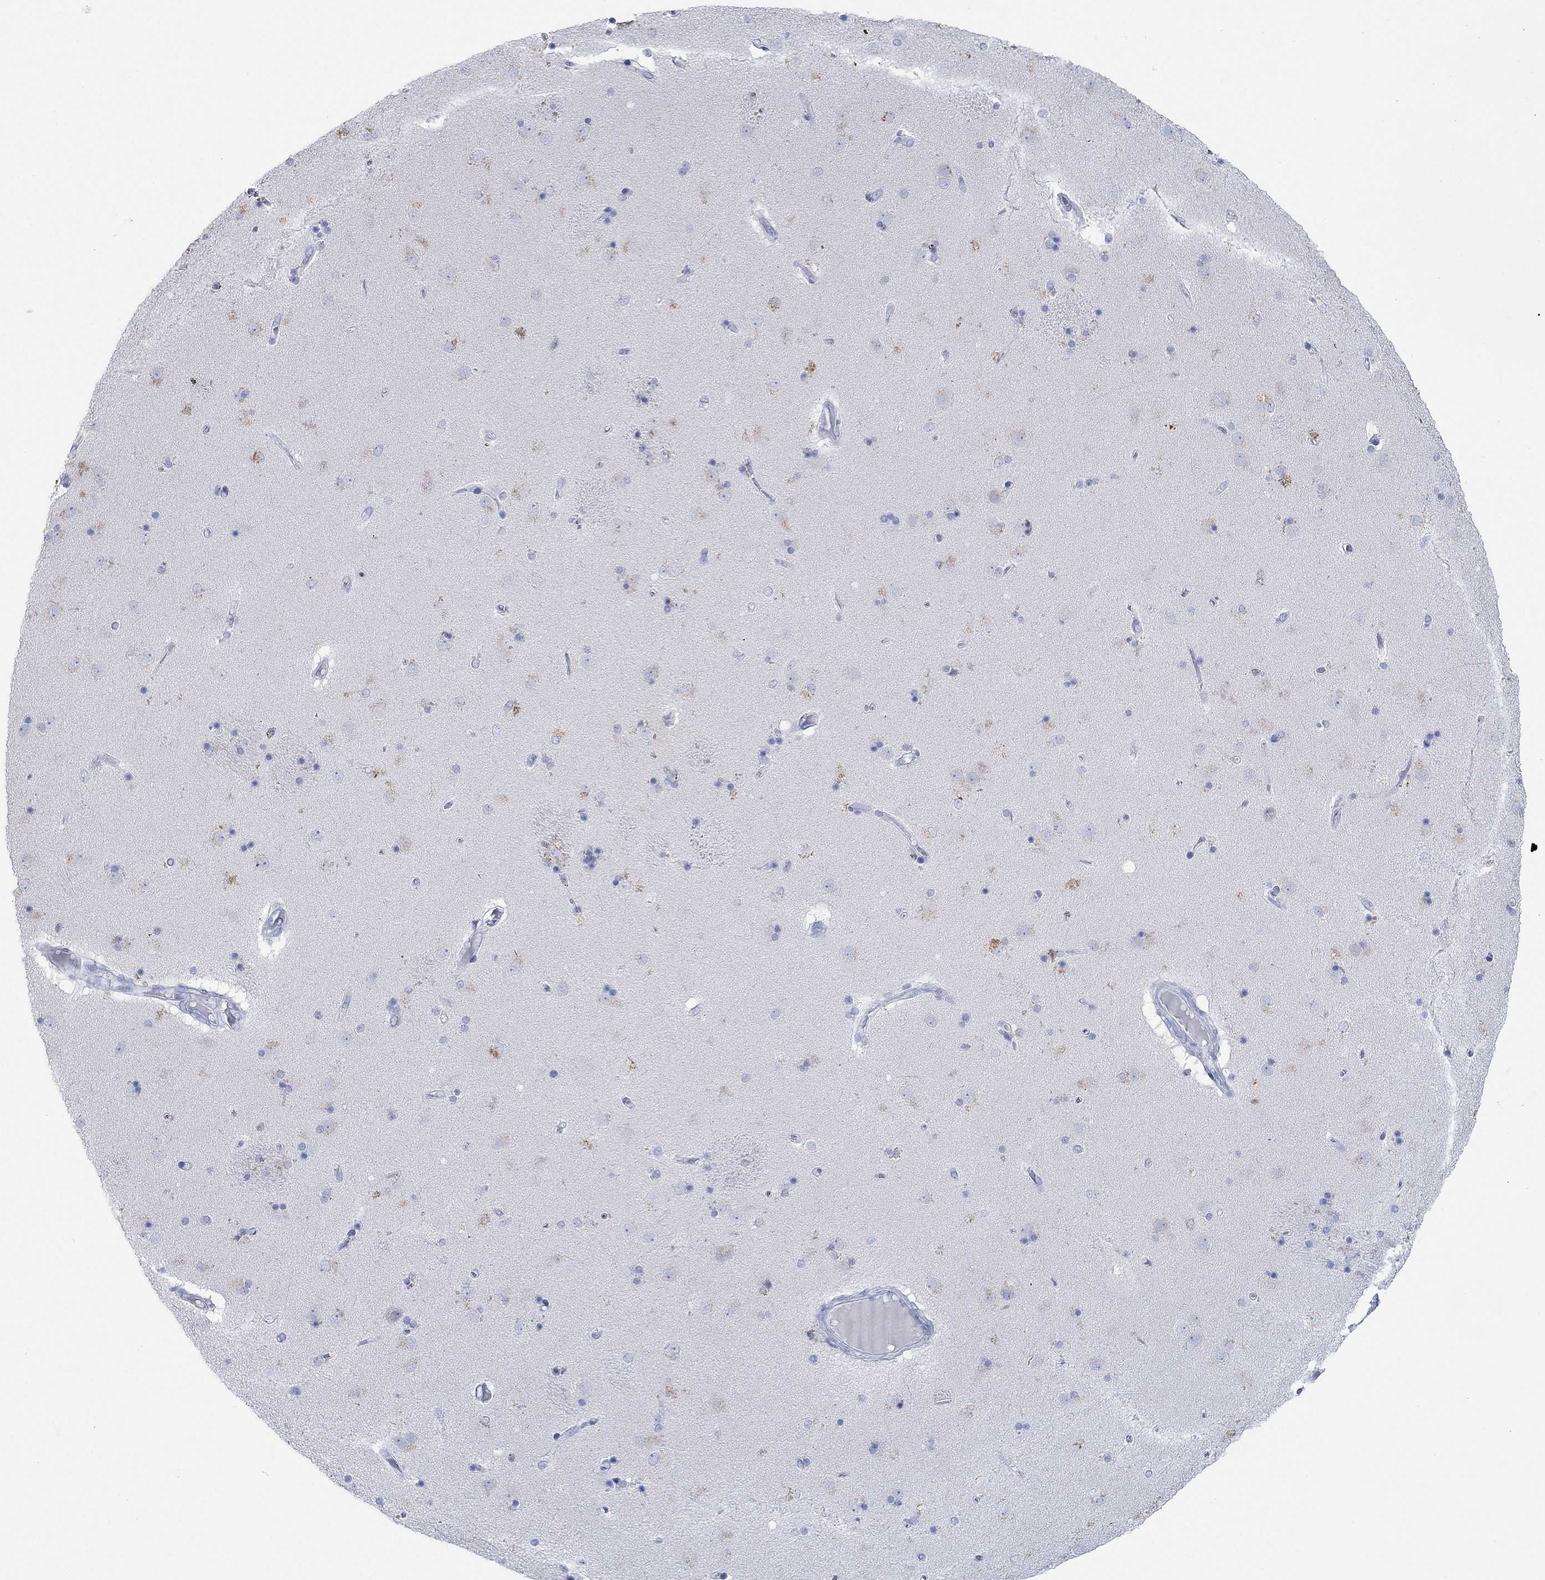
{"staining": {"intensity": "negative", "quantity": "none", "location": "none"}, "tissue": "caudate", "cell_type": "Glial cells", "image_type": "normal", "snomed": [{"axis": "morphology", "description": "Normal tissue, NOS"}, {"axis": "topography", "description": "Lateral ventricle wall"}], "caption": "Image shows no significant protein positivity in glial cells of normal caudate.", "gene": "PPP1R17", "patient": {"sex": "male", "age": 54}}